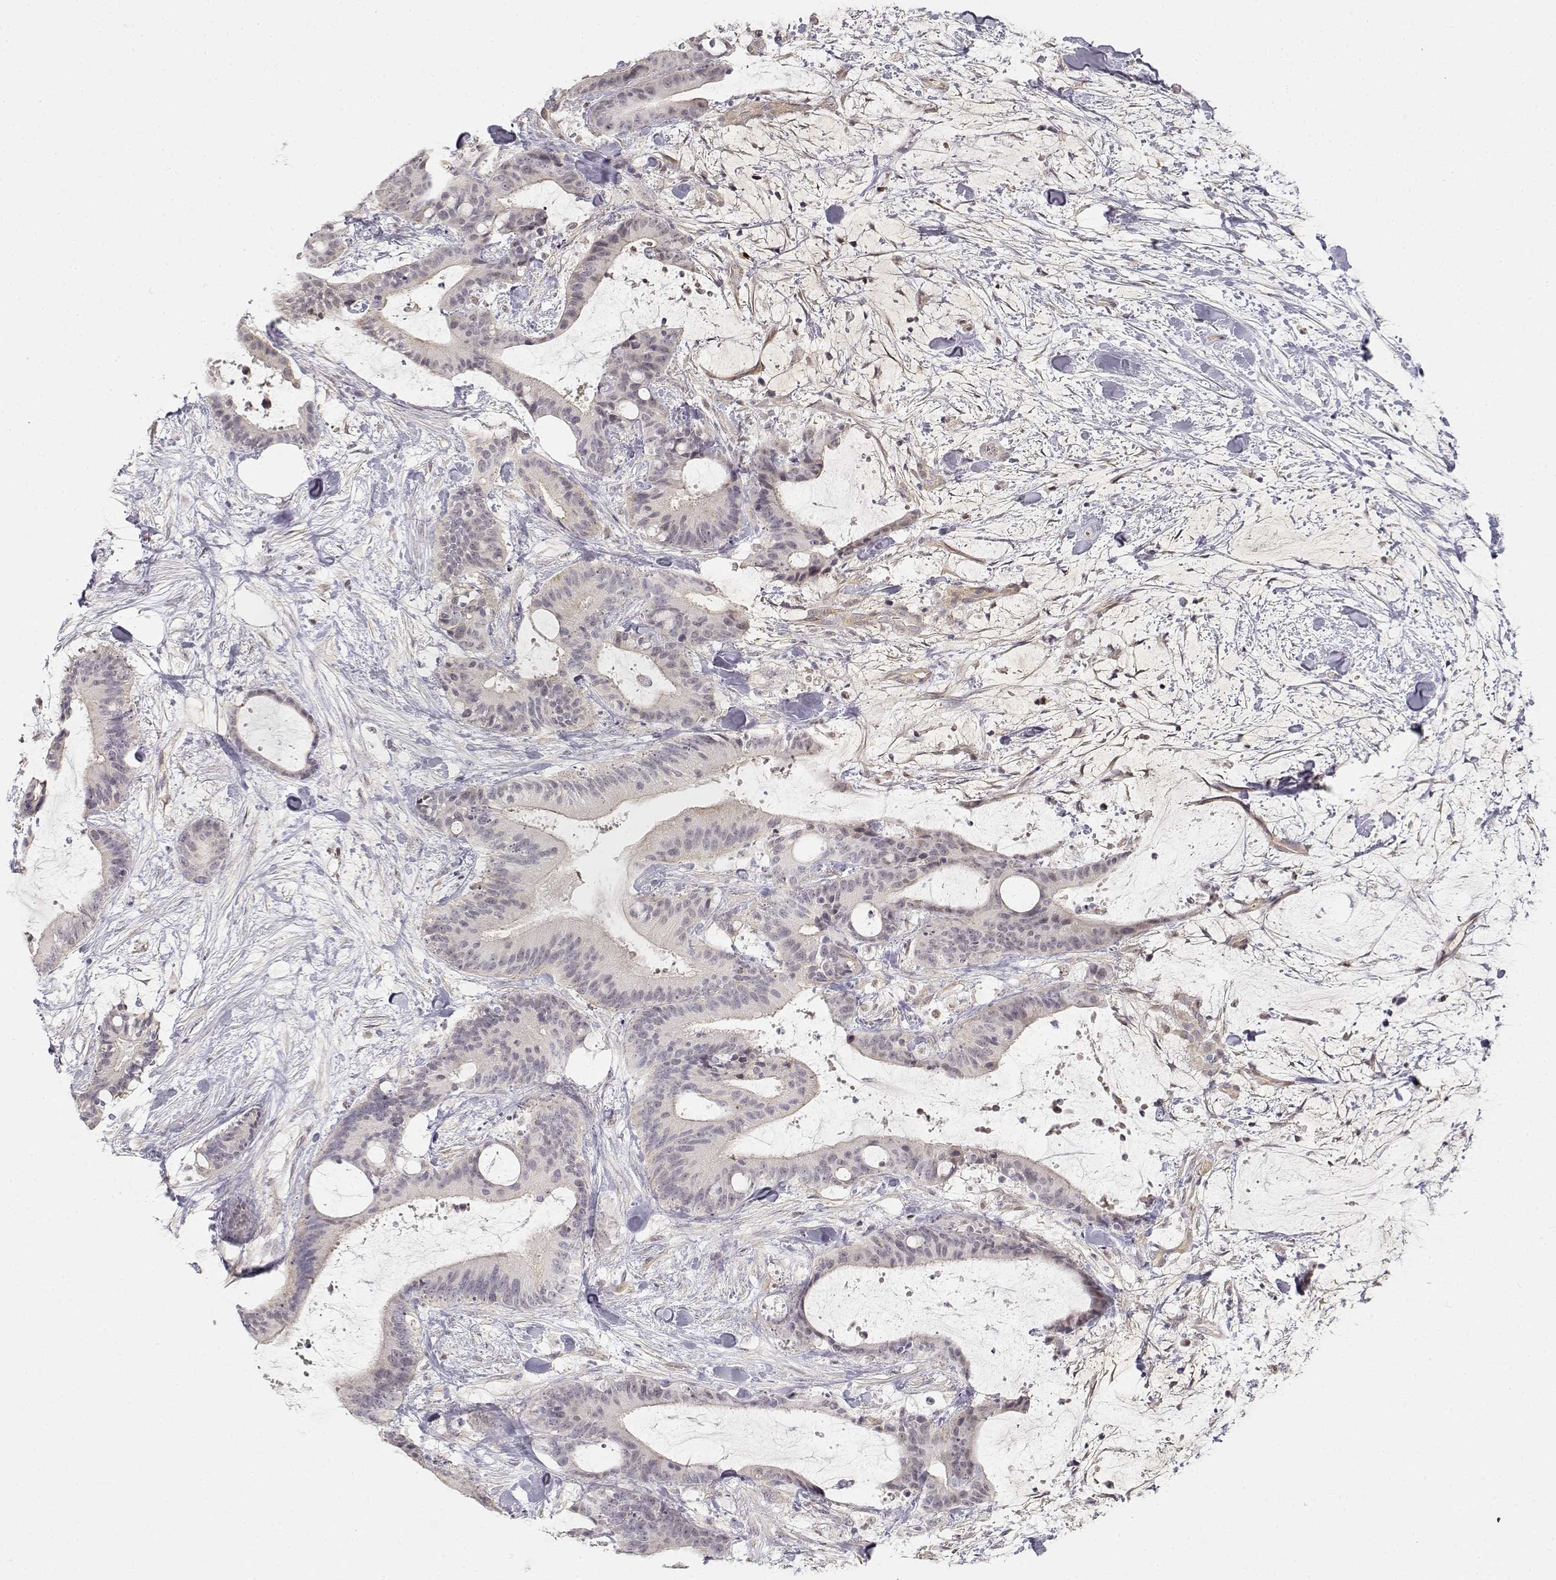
{"staining": {"intensity": "negative", "quantity": "none", "location": "none"}, "tissue": "liver cancer", "cell_type": "Tumor cells", "image_type": "cancer", "snomed": [{"axis": "morphology", "description": "Cholangiocarcinoma"}, {"axis": "topography", "description": "Liver"}], "caption": "DAB immunohistochemical staining of liver cancer (cholangiocarcinoma) exhibits no significant positivity in tumor cells.", "gene": "EAF2", "patient": {"sex": "female", "age": 73}}